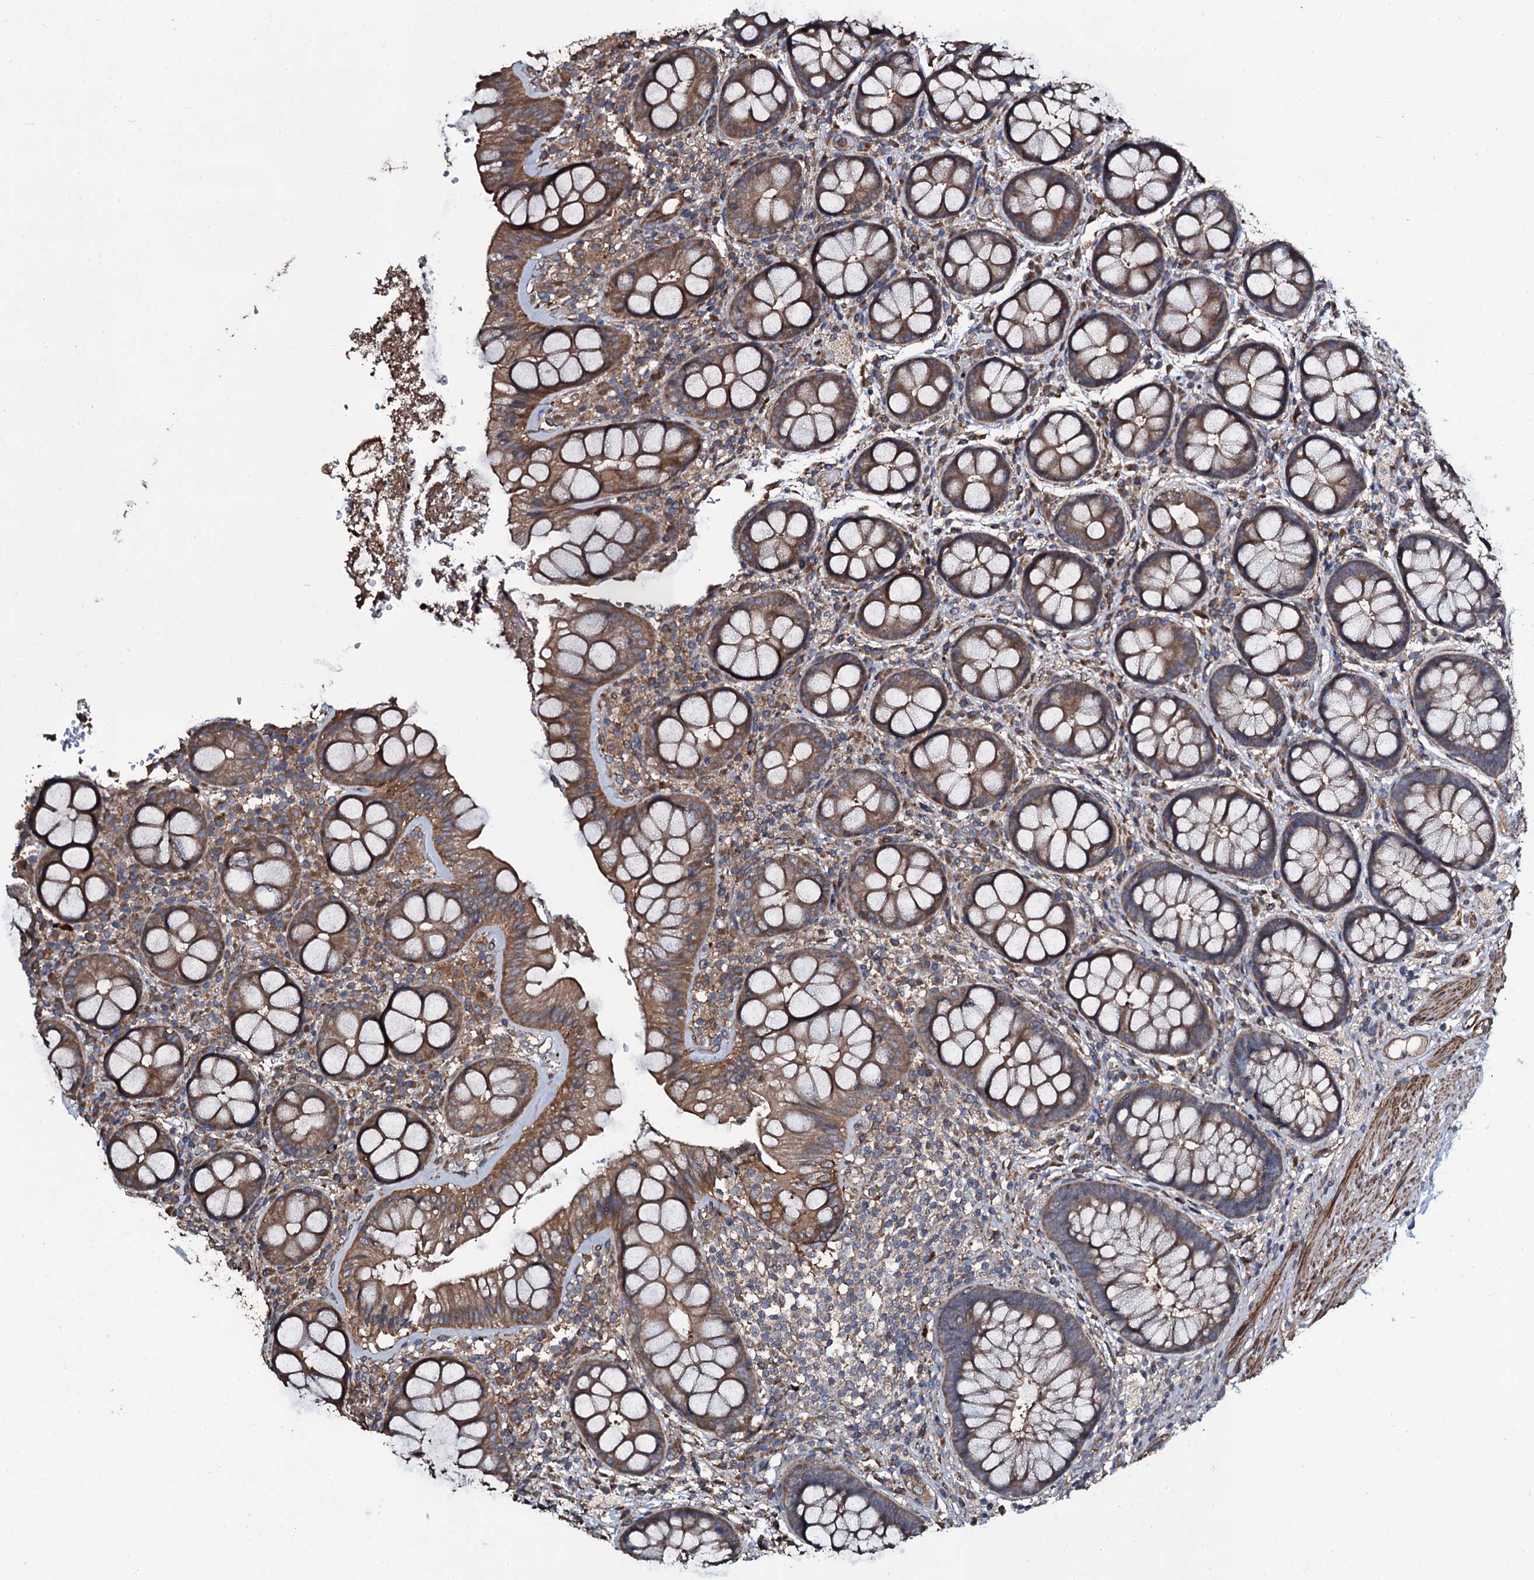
{"staining": {"intensity": "moderate", "quantity": ">75%", "location": "cytoplasmic/membranous"}, "tissue": "rectum", "cell_type": "Glandular cells", "image_type": "normal", "snomed": [{"axis": "morphology", "description": "Normal tissue, NOS"}, {"axis": "topography", "description": "Rectum"}], "caption": "Protein positivity by immunohistochemistry demonstrates moderate cytoplasmic/membranous positivity in approximately >75% of glandular cells in normal rectum.", "gene": "WIPF3", "patient": {"sex": "male", "age": 83}}